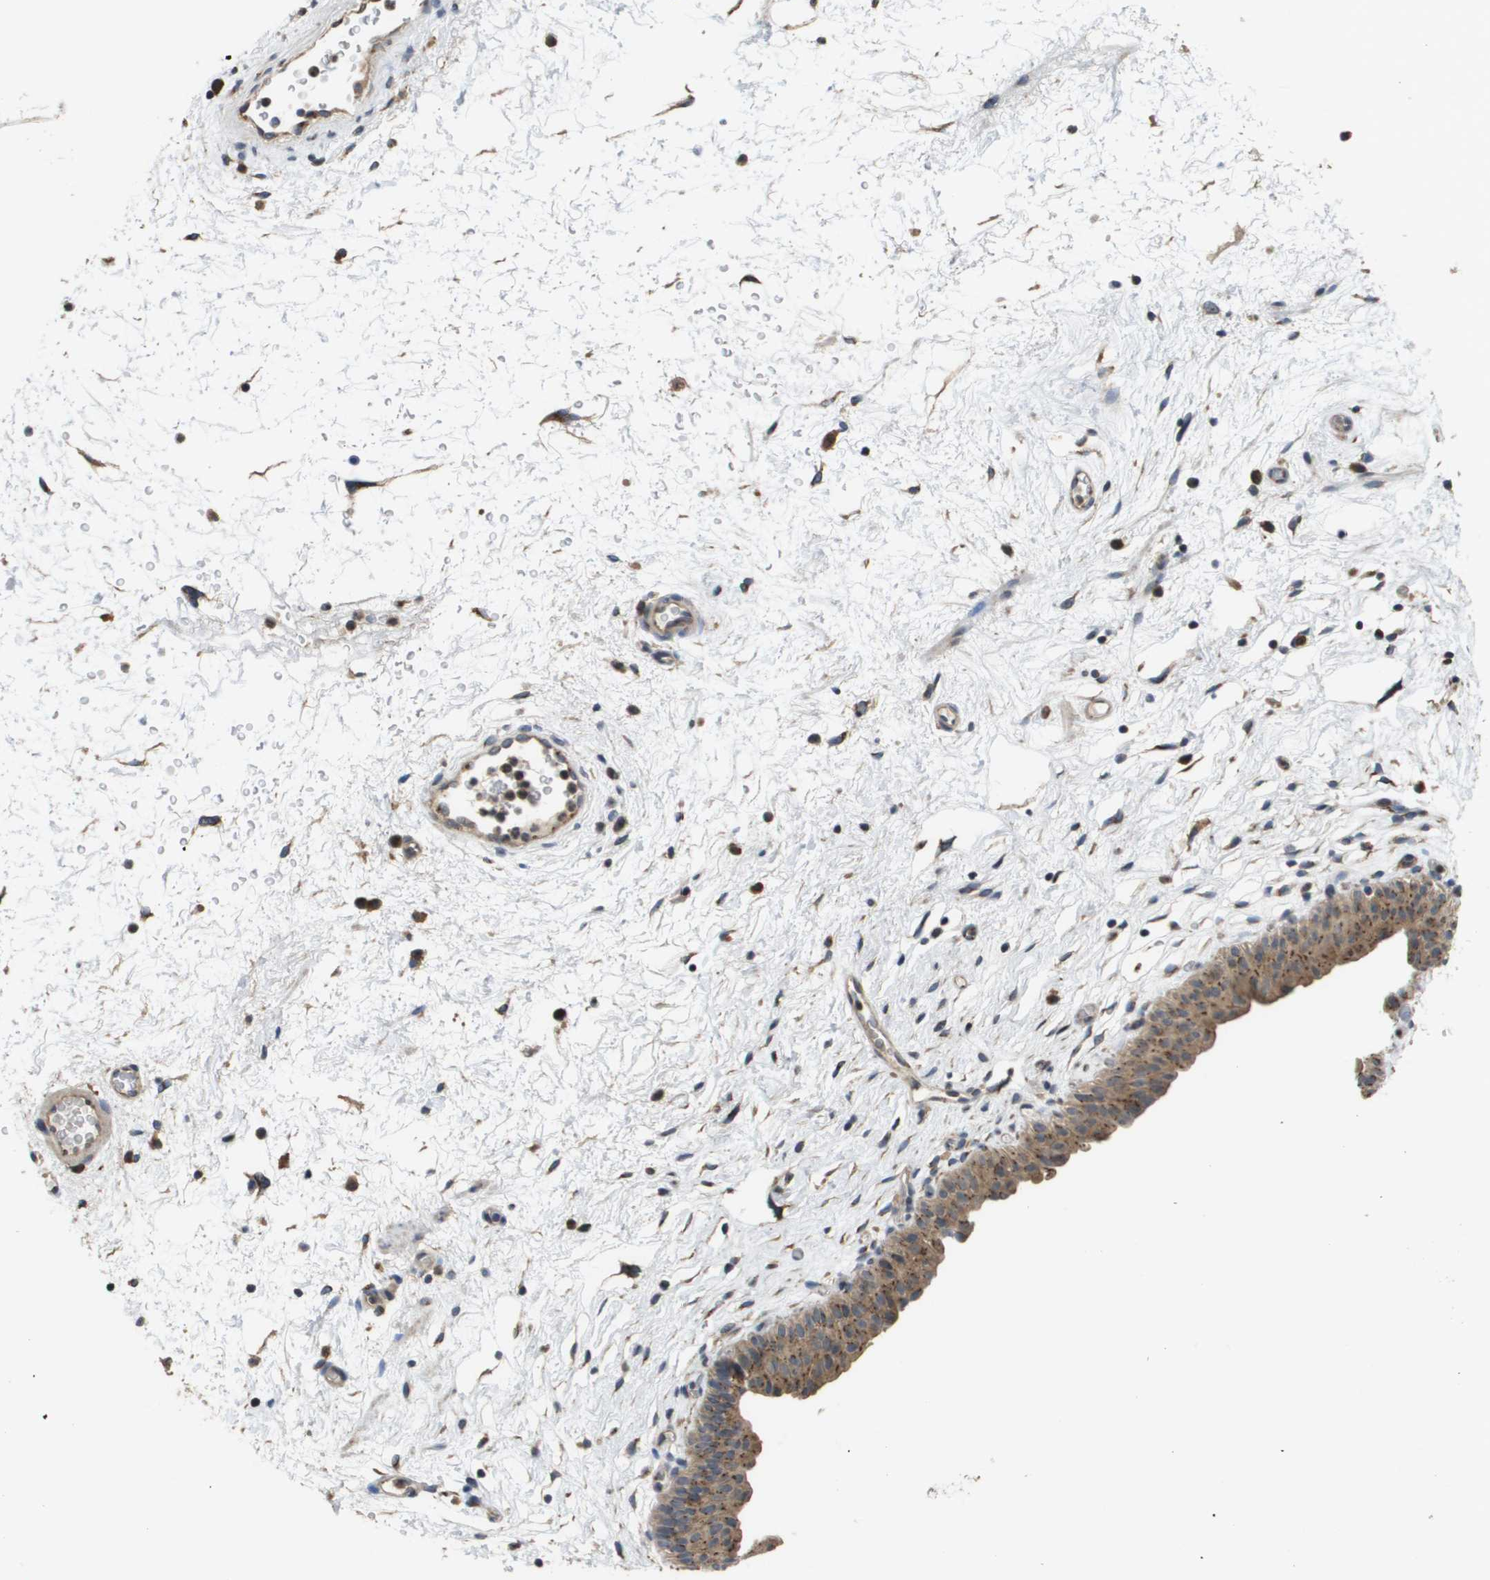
{"staining": {"intensity": "moderate", "quantity": ">75%", "location": "cytoplasmic/membranous"}, "tissue": "urinary bladder", "cell_type": "Urothelial cells", "image_type": "normal", "snomed": [{"axis": "morphology", "description": "Normal tissue, NOS"}, {"axis": "topography", "description": "Urinary bladder"}], "caption": "A histopathology image of human urinary bladder stained for a protein shows moderate cytoplasmic/membranous brown staining in urothelial cells.", "gene": "PCK1", "patient": {"sex": "male", "age": 46}}